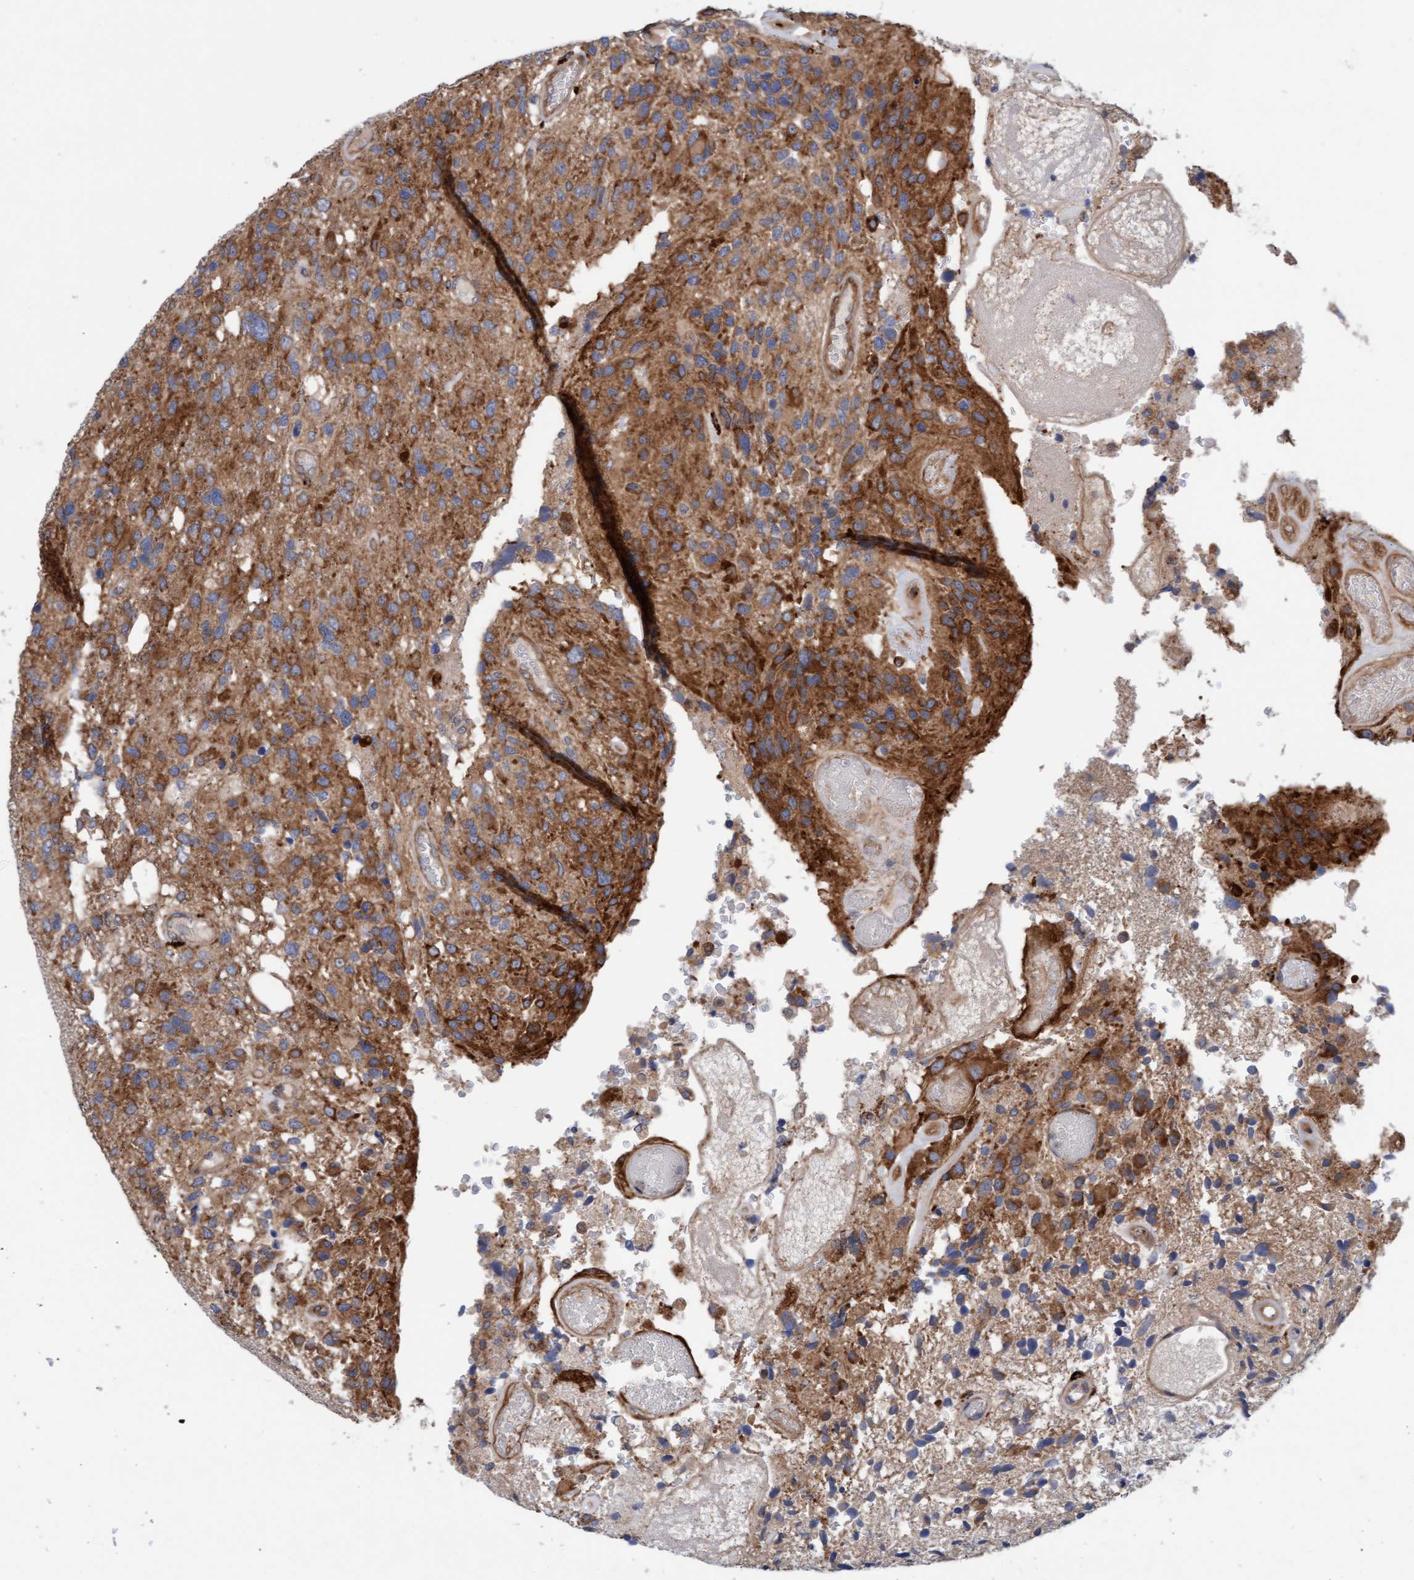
{"staining": {"intensity": "moderate", "quantity": "25%-75%", "location": "cytoplasmic/membranous"}, "tissue": "glioma", "cell_type": "Tumor cells", "image_type": "cancer", "snomed": [{"axis": "morphology", "description": "Glioma, malignant, High grade"}, {"axis": "topography", "description": "Brain"}], "caption": "Brown immunohistochemical staining in human high-grade glioma (malignant) exhibits moderate cytoplasmic/membranous staining in approximately 25%-75% of tumor cells. The staining was performed using DAB (3,3'-diaminobenzidine), with brown indicating positive protein expression. Nuclei are stained blue with hematoxylin.", "gene": "CDK5RAP3", "patient": {"sex": "female", "age": 58}}